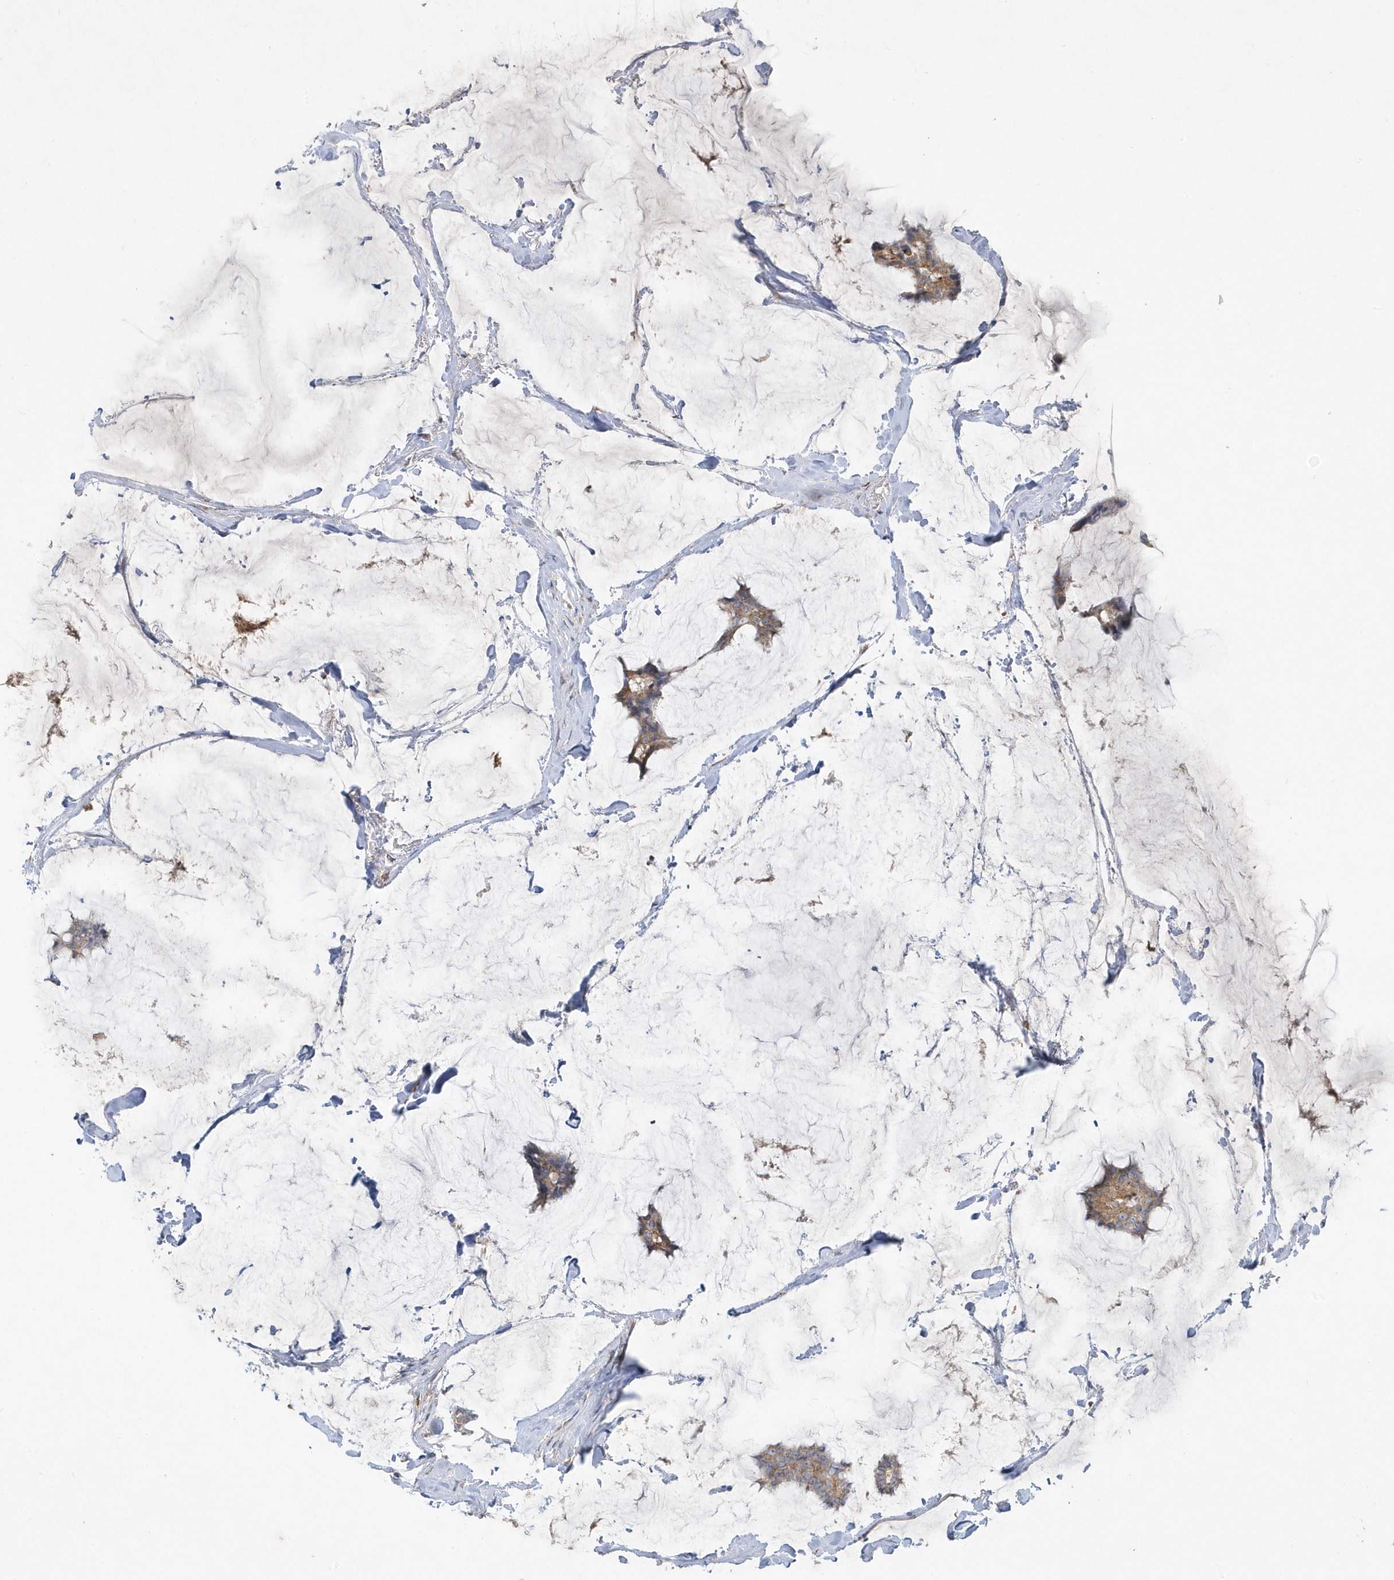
{"staining": {"intensity": "moderate", "quantity": ">75%", "location": "cytoplasmic/membranous"}, "tissue": "breast cancer", "cell_type": "Tumor cells", "image_type": "cancer", "snomed": [{"axis": "morphology", "description": "Duct carcinoma"}, {"axis": "topography", "description": "Breast"}], "caption": "Immunohistochemical staining of breast infiltrating ductal carcinoma shows moderate cytoplasmic/membranous protein positivity in approximately >75% of tumor cells. The protein is stained brown, and the nuclei are stained in blue (DAB (3,3'-diaminobenzidine) IHC with brightfield microscopy, high magnification).", "gene": "LEXM", "patient": {"sex": "female", "age": 93}}